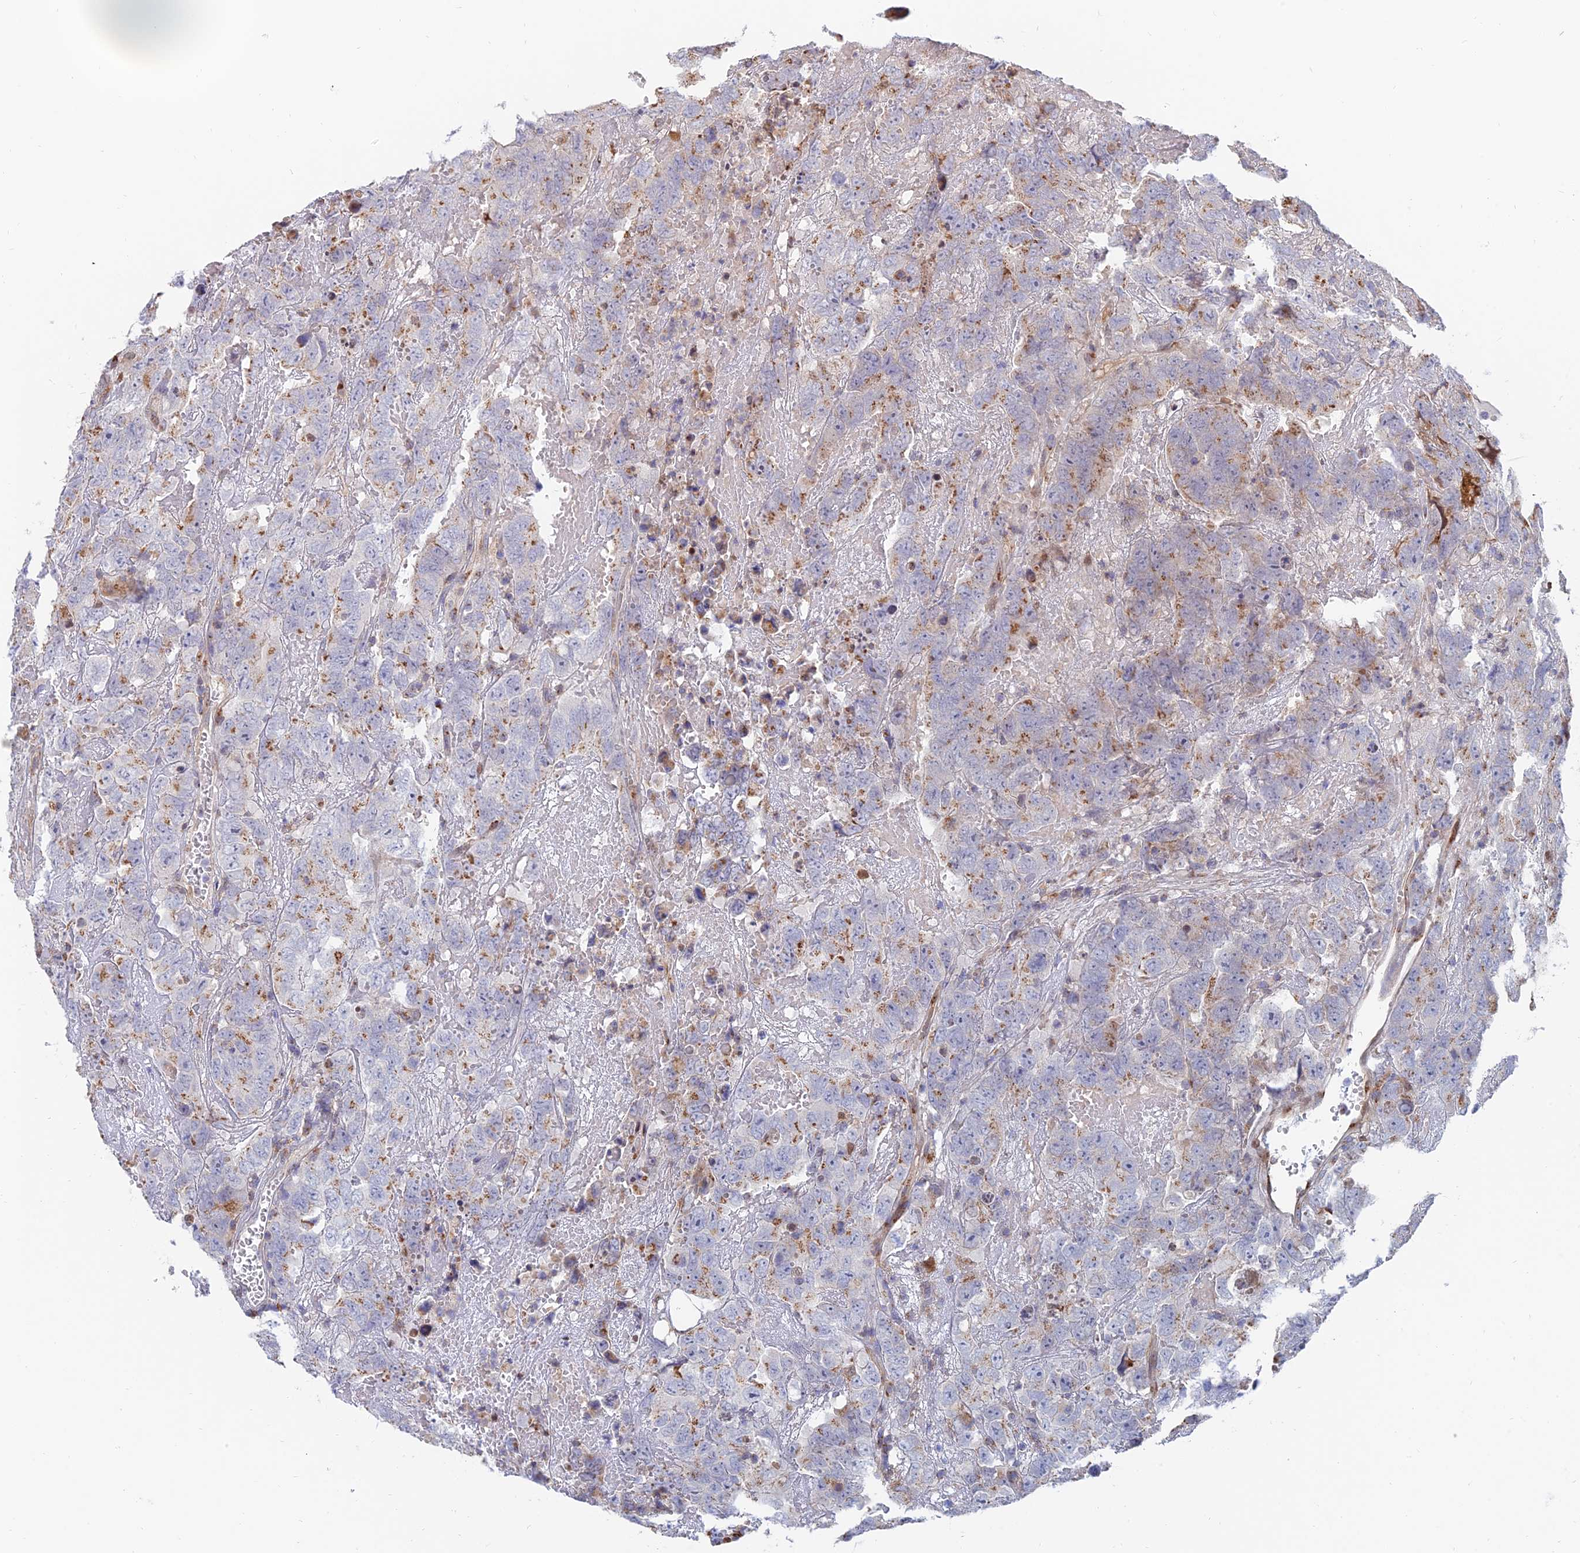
{"staining": {"intensity": "moderate", "quantity": "25%-75%", "location": "cytoplasmic/membranous"}, "tissue": "testis cancer", "cell_type": "Tumor cells", "image_type": "cancer", "snomed": [{"axis": "morphology", "description": "Carcinoma, Embryonal, NOS"}, {"axis": "topography", "description": "Testis"}], "caption": "Tumor cells demonstrate moderate cytoplasmic/membranous staining in approximately 25%-75% of cells in testis embryonal carcinoma. (DAB (3,3'-diaminobenzidine) IHC with brightfield microscopy, high magnification).", "gene": "HS2ST1", "patient": {"sex": "male", "age": 45}}